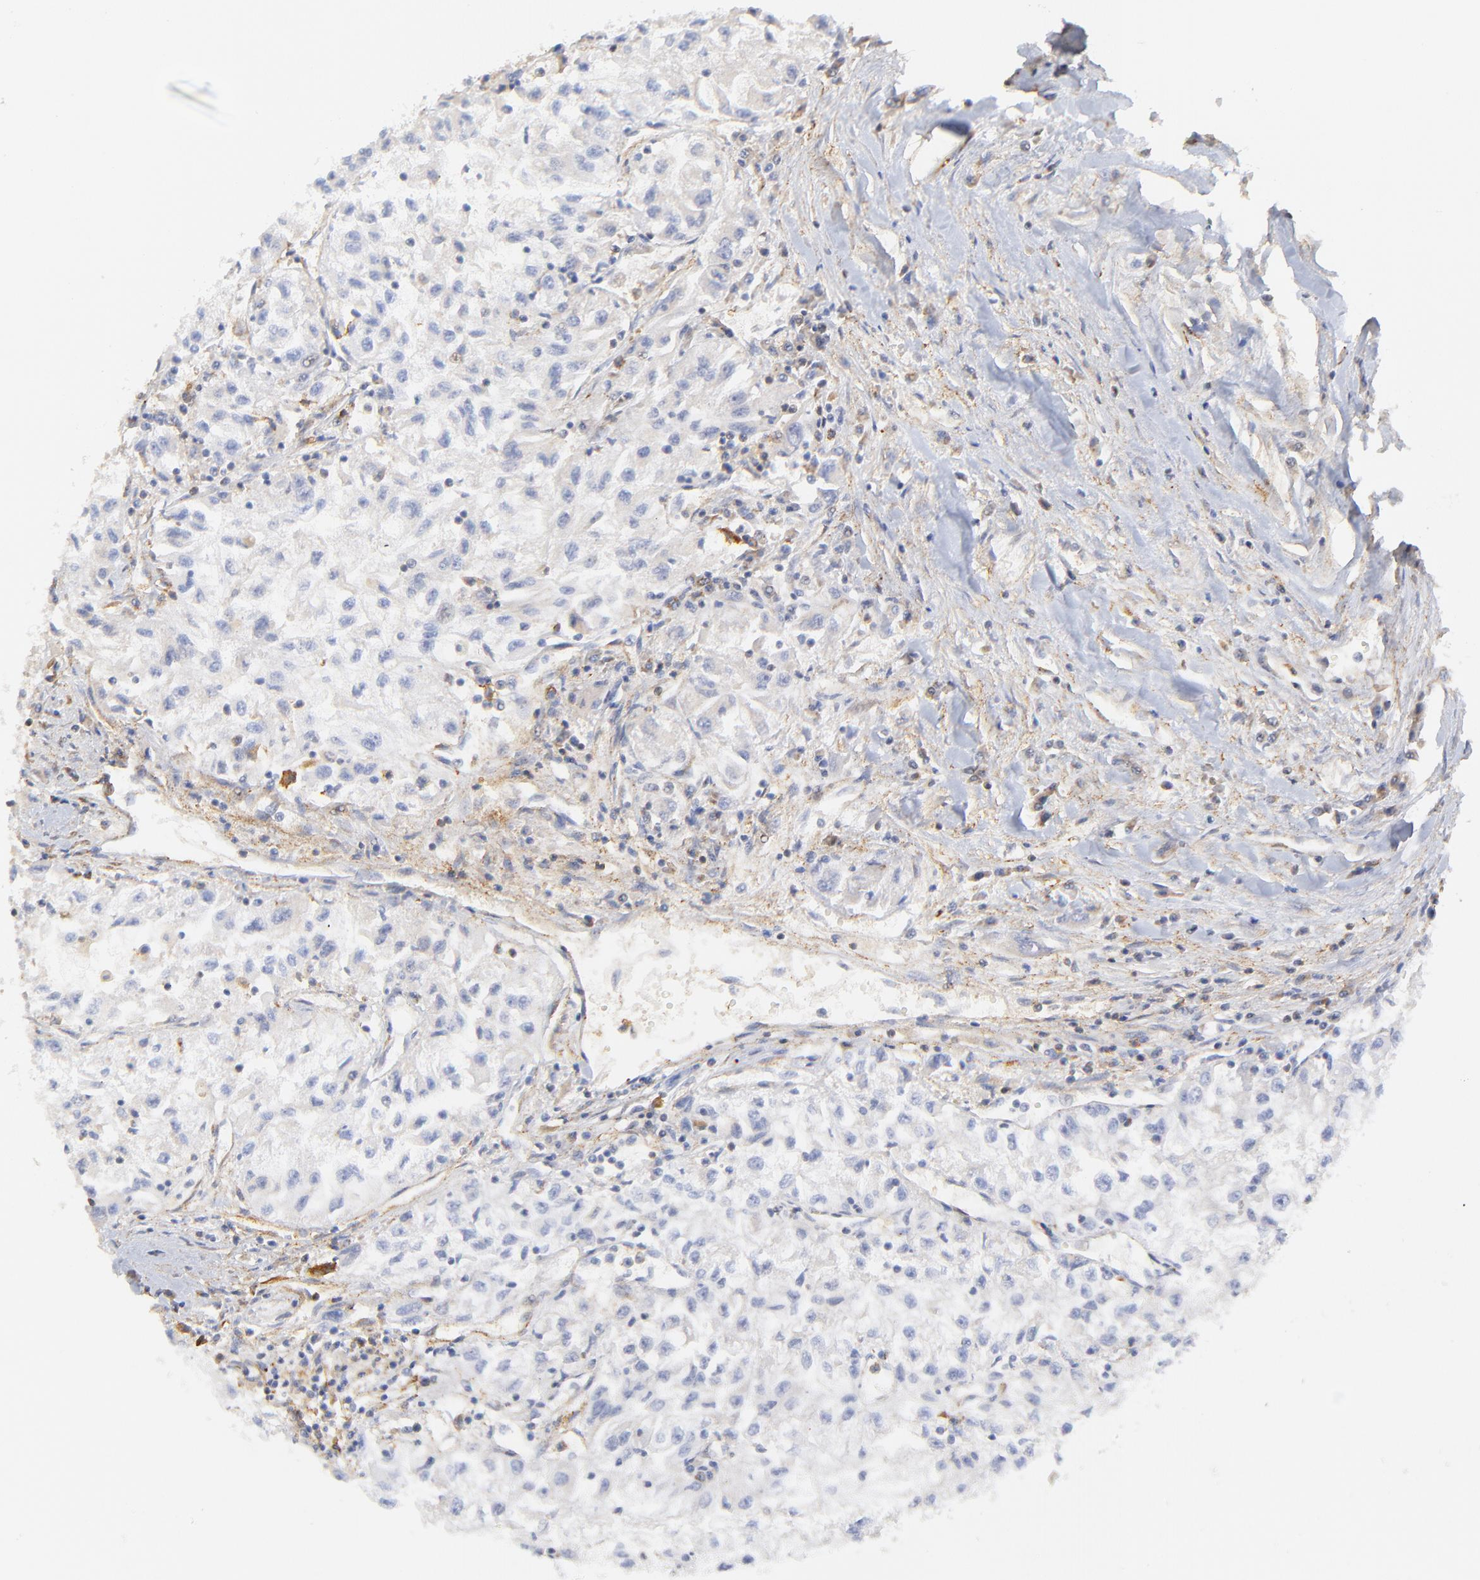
{"staining": {"intensity": "negative", "quantity": "none", "location": "none"}, "tissue": "renal cancer", "cell_type": "Tumor cells", "image_type": "cancer", "snomed": [{"axis": "morphology", "description": "Adenocarcinoma, NOS"}, {"axis": "topography", "description": "Kidney"}], "caption": "Immunohistochemistry (IHC) histopathology image of neoplastic tissue: renal adenocarcinoma stained with DAB reveals no significant protein expression in tumor cells.", "gene": "MDGA2", "patient": {"sex": "male", "age": 59}}